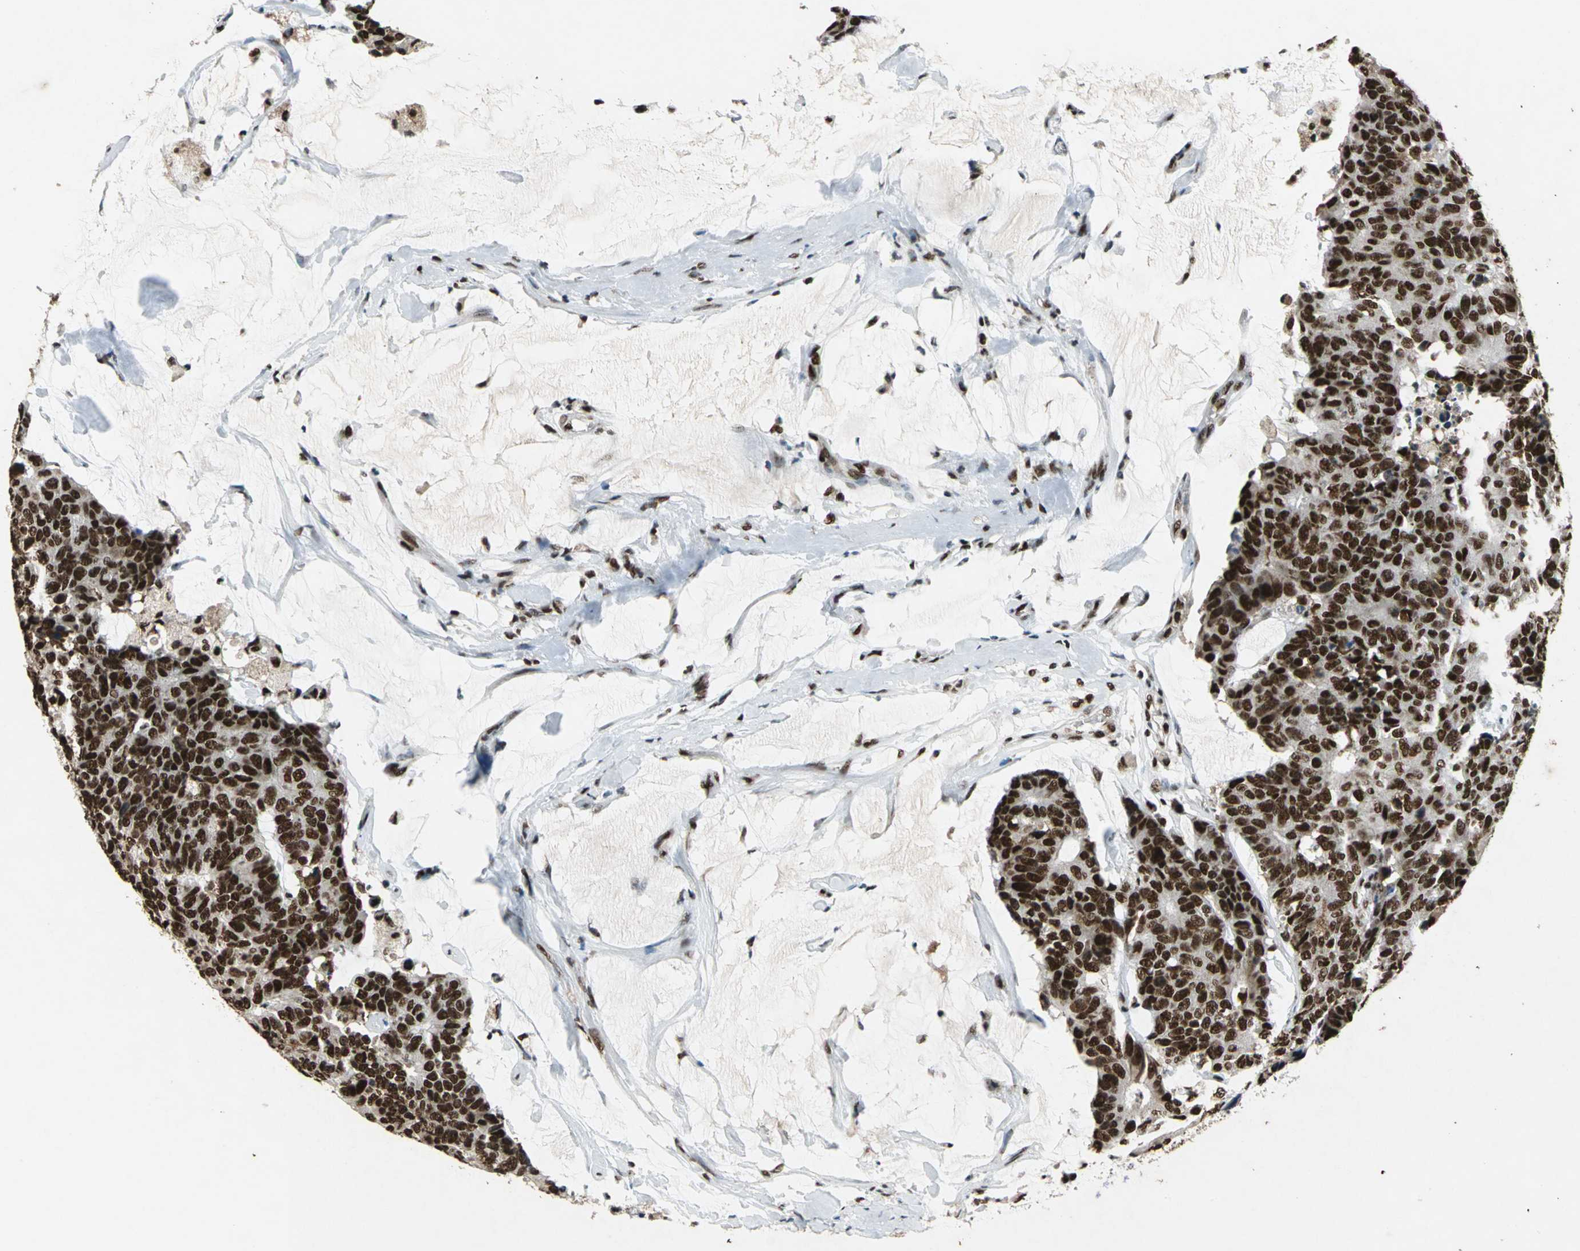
{"staining": {"intensity": "strong", "quantity": ">75%", "location": "nuclear"}, "tissue": "colorectal cancer", "cell_type": "Tumor cells", "image_type": "cancer", "snomed": [{"axis": "morphology", "description": "Adenocarcinoma, NOS"}, {"axis": "topography", "description": "Colon"}], "caption": "The photomicrograph displays a brown stain indicating the presence of a protein in the nuclear of tumor cells in colorectal adenocarcinoma.", "gene": "MTA2", "patient": {"sex": "female", "age": 86}}